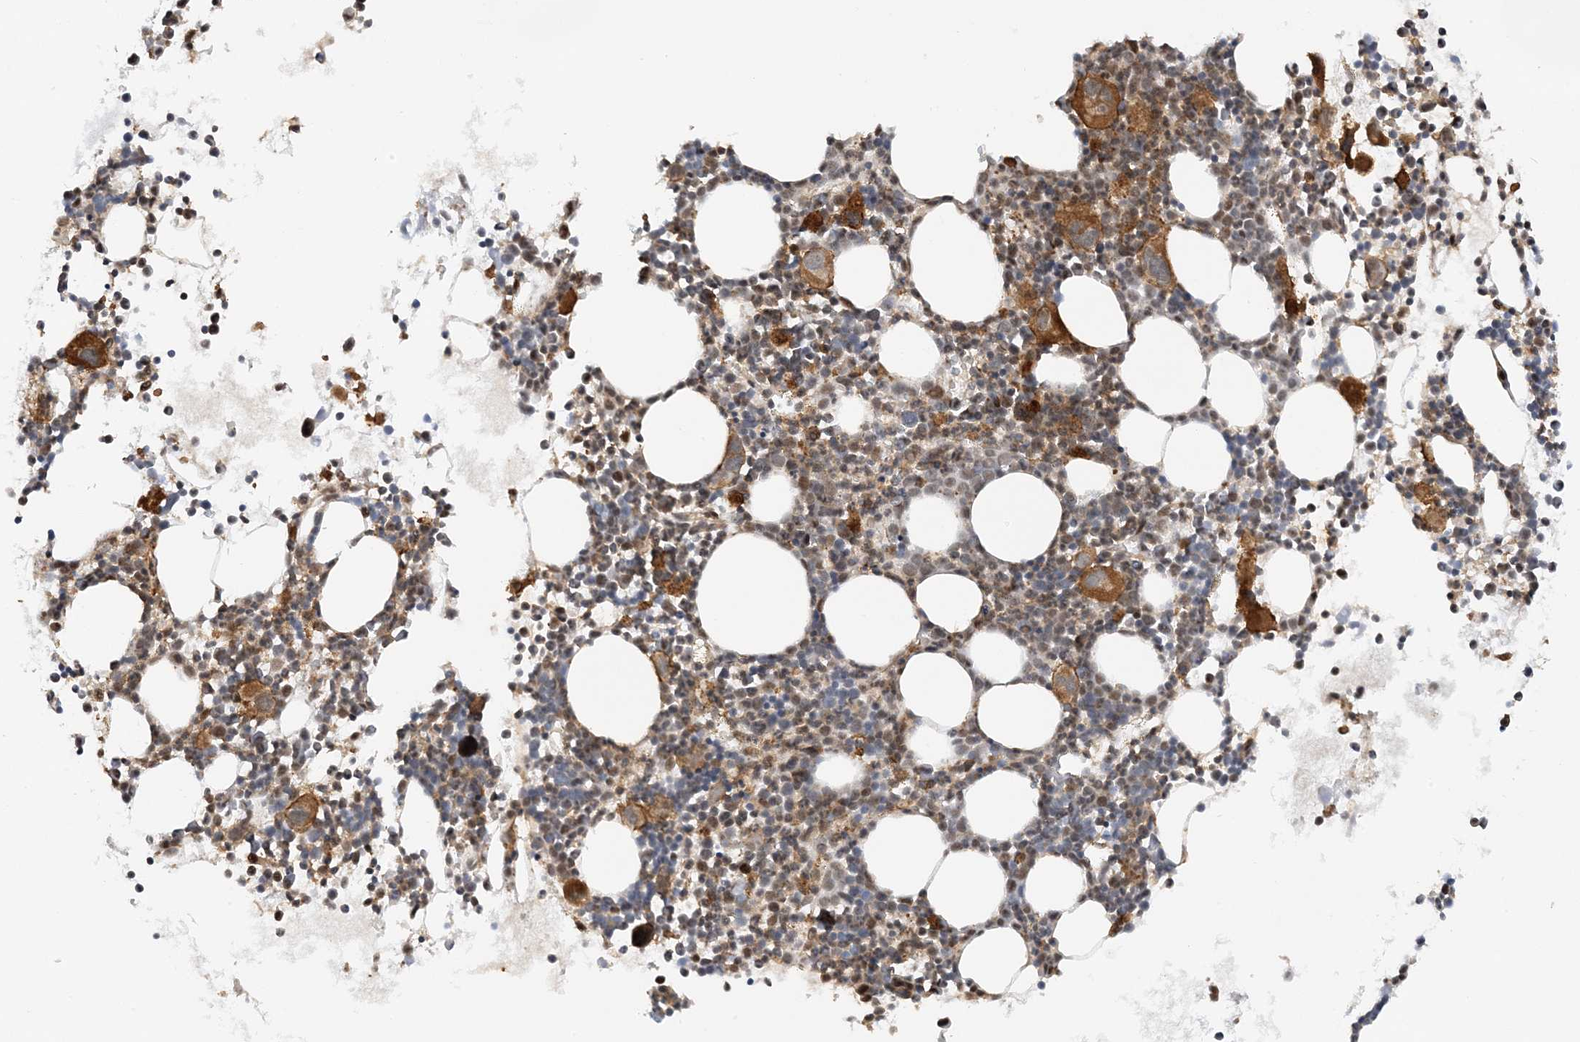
{"staining": {"intensity": "strong", "quantity": "<25%", "location": "cytoplasmic/membranous"}, "tissue": "bone marrow", "cell_type": "Hematopoietic cells", "image_type": "normal", "snomed": [{"axis": "morphology", "description": "Normal tissue, NOS"}, {"axis": "topography", "description": "Bone marrow"}], "caption": "This is a micrograph of immunohistochemistry staining of unremarkable bone marrow, which shows strong staining in the cytoplasmic/membranous of hematopoietic cells.", "gene": "TATDN3", "patient": {"sex": "female", "age": 62}}